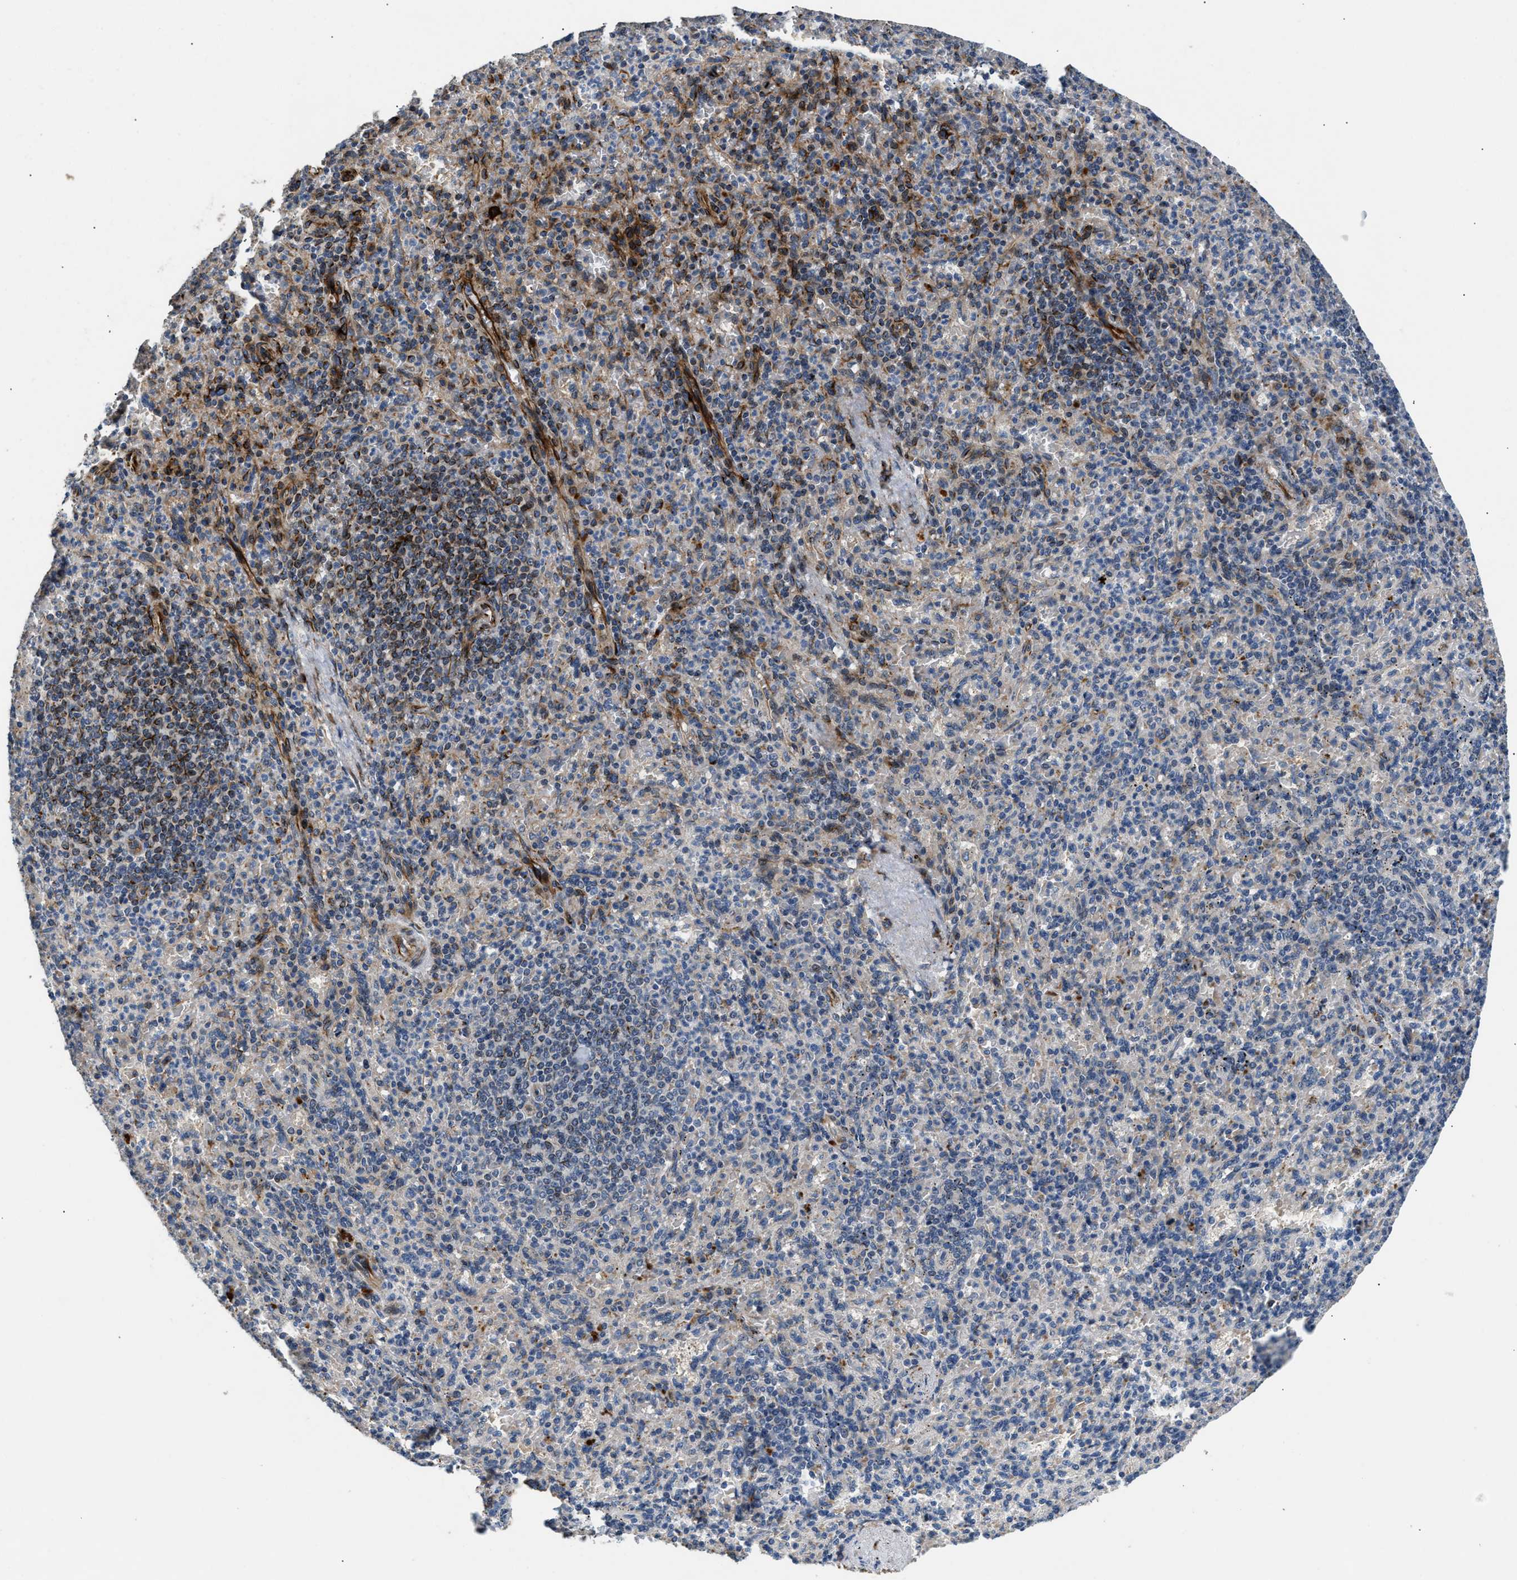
{"staining": {"intensity": "moderate", "quantity": "<25%", "location": "cytoplasmic/membranous"}, "tissue": "spleen", "cell_type": "Cells in red pulp", "image_type": "normal", "snomed": [{"axis": "morphology", "description": "Normal tissue, NOS"}, {"axis": "topography", "description": "Spleen"}], "caption": "Immunohistochemistry (DAB (3,3'-diaminobenzidine)) staining of benign human spleen exhibits moderate cytoplasmic/membranous protein staining in approximately <25% of cells in red pulp. The staining is performed using DAB brown chromogen to label protein expression. The nuclei are counter-stained blue using hematoxylin.", "gene": "IL17RC", "patient": {"sex": "female", "age": 74}}